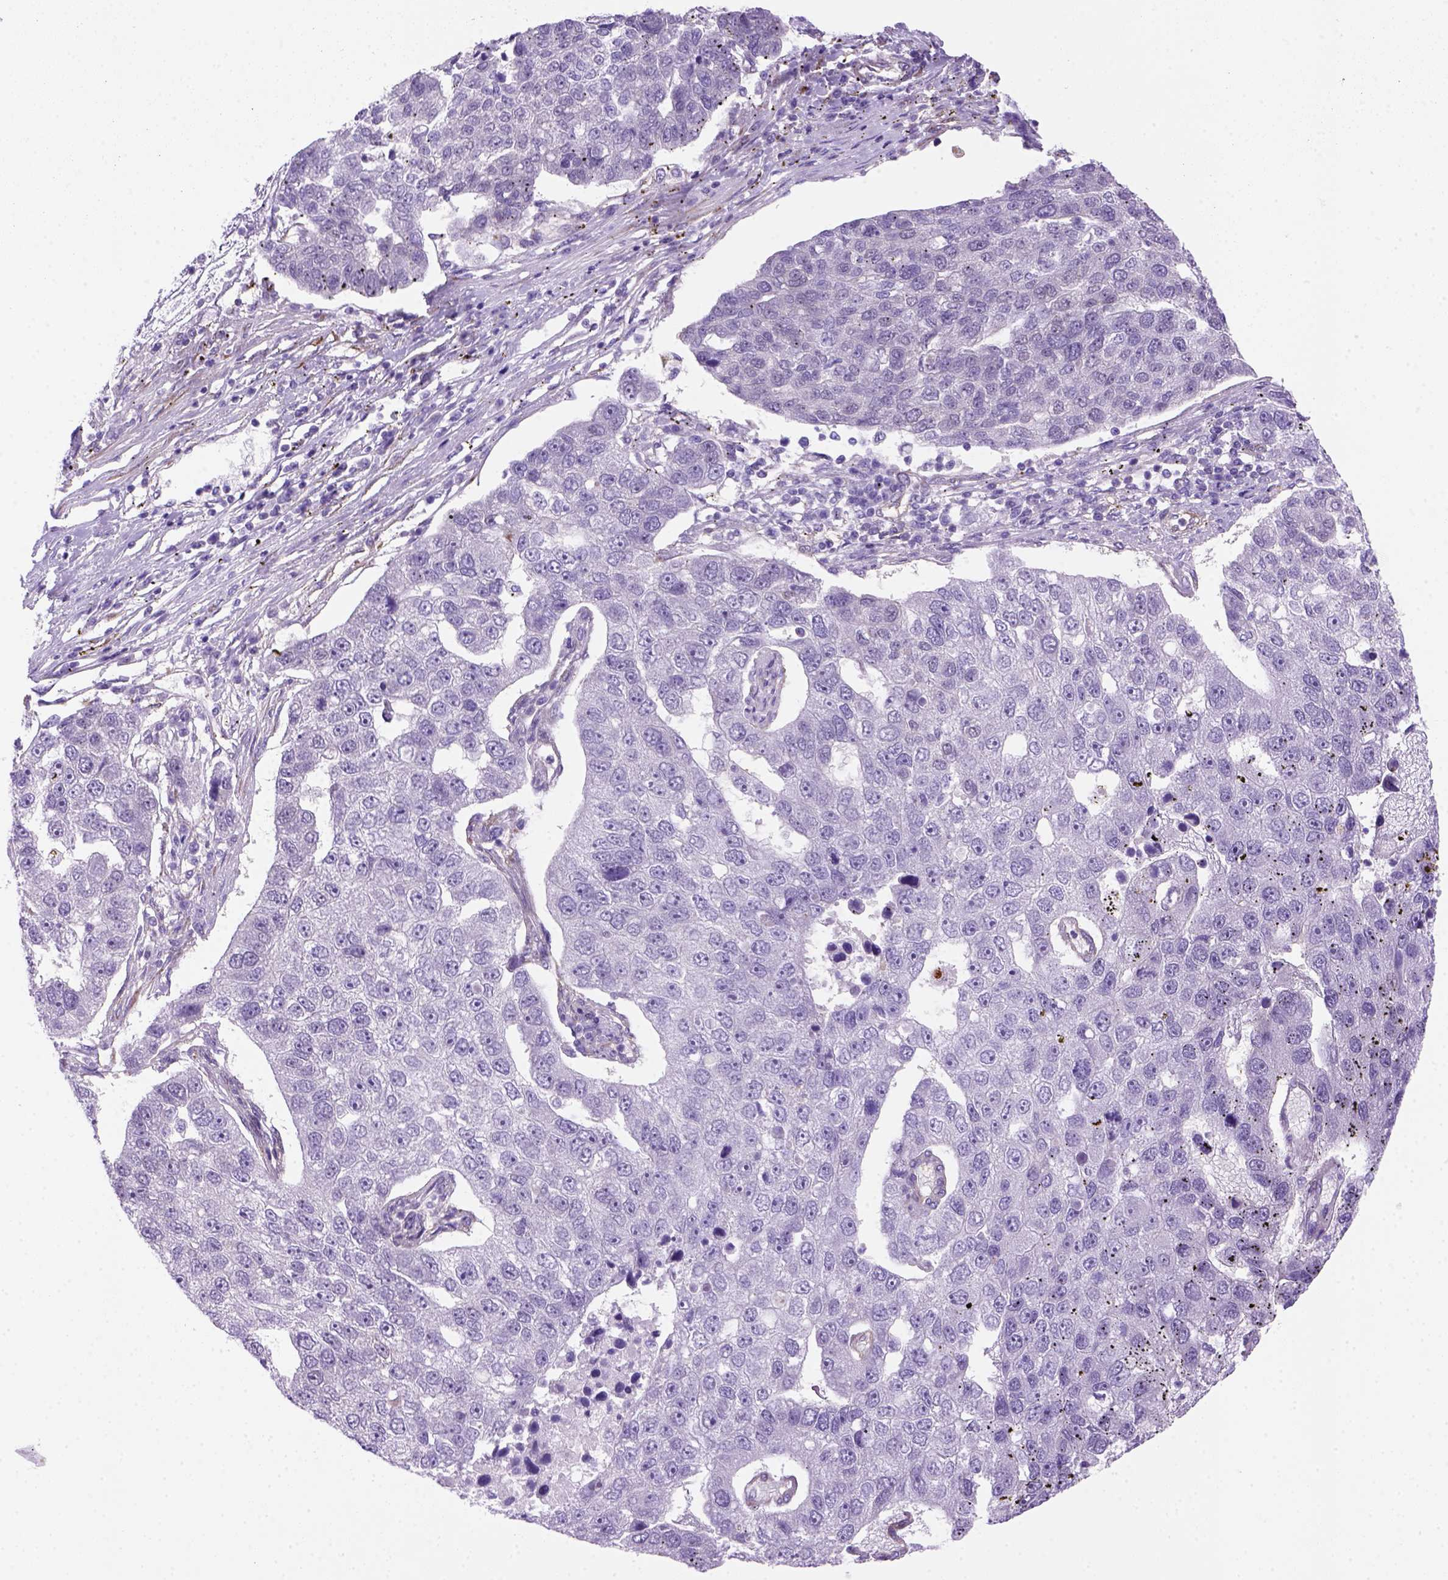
{"staining": {"intensity": "negative", "quantity": "none", "location": "none"}, "tissue": "pancreatic cancer", "cell_type": "Tumor cells", "image_type": "cancer", "snomed": [{"axis": "morphology", "description": "Adenocarcinoma, NOS"}, {"axis": "topography", "description": "Pancreas"}], "caption": "Photomicrograph shows no significant protein positivity in tumor cells of pancreatic cancer (adenocarcinoma).", "gene": "MGMT", "patient": {"sex": "female", "age": 61}}